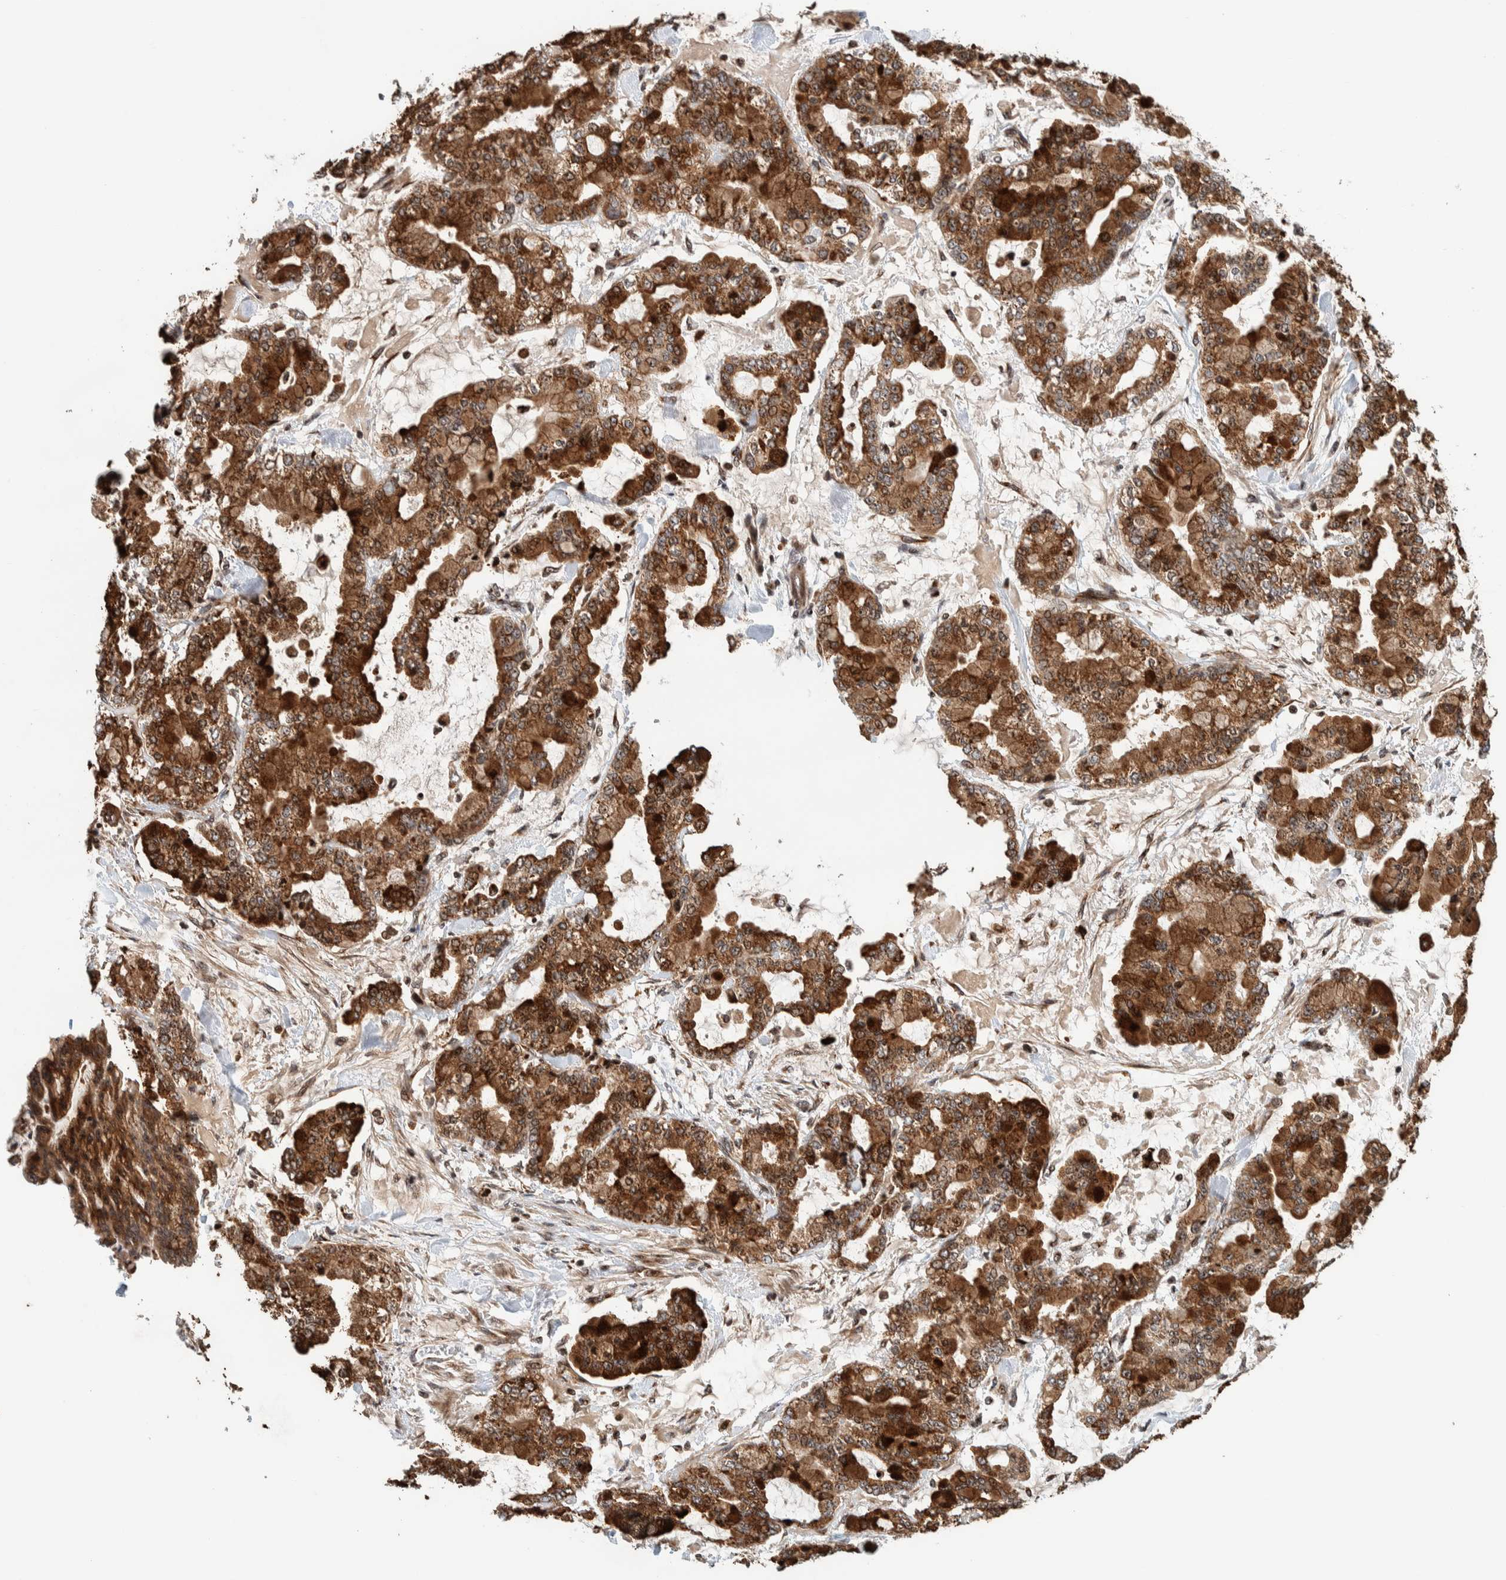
{"staining": {"intensity": "strong", "quantity": "25%-75%", "location": "cytoplasmic/membranous,nuclear"}, "tissue": "stomach cancer", "cell_type": "Tumor cells", "image_type": "cancer", "snomed": [{"axis": "morphology", "description": "Normal tissue, NOS"}, {"axis": "morphology", "description": "Adenocarcinoma, NOS"}, {"axis": "topography", "description": "Stomach, upper"}, {"axis": "topography", "description": "Stomach"}], "caption": "Protein expression by immunohistochemistry exhibits strong cytoplasmic/membranous and nuclear positivity in about 25%-75% of tumor cells in stomach cancer (adenocarcinoma). Using DAB (brown) and hematoxylin (blue) stains, captured at high magnification using brightfield microscopy.", "gene": "CCDC182", "patient": {"sex": "male", "age": 76}}